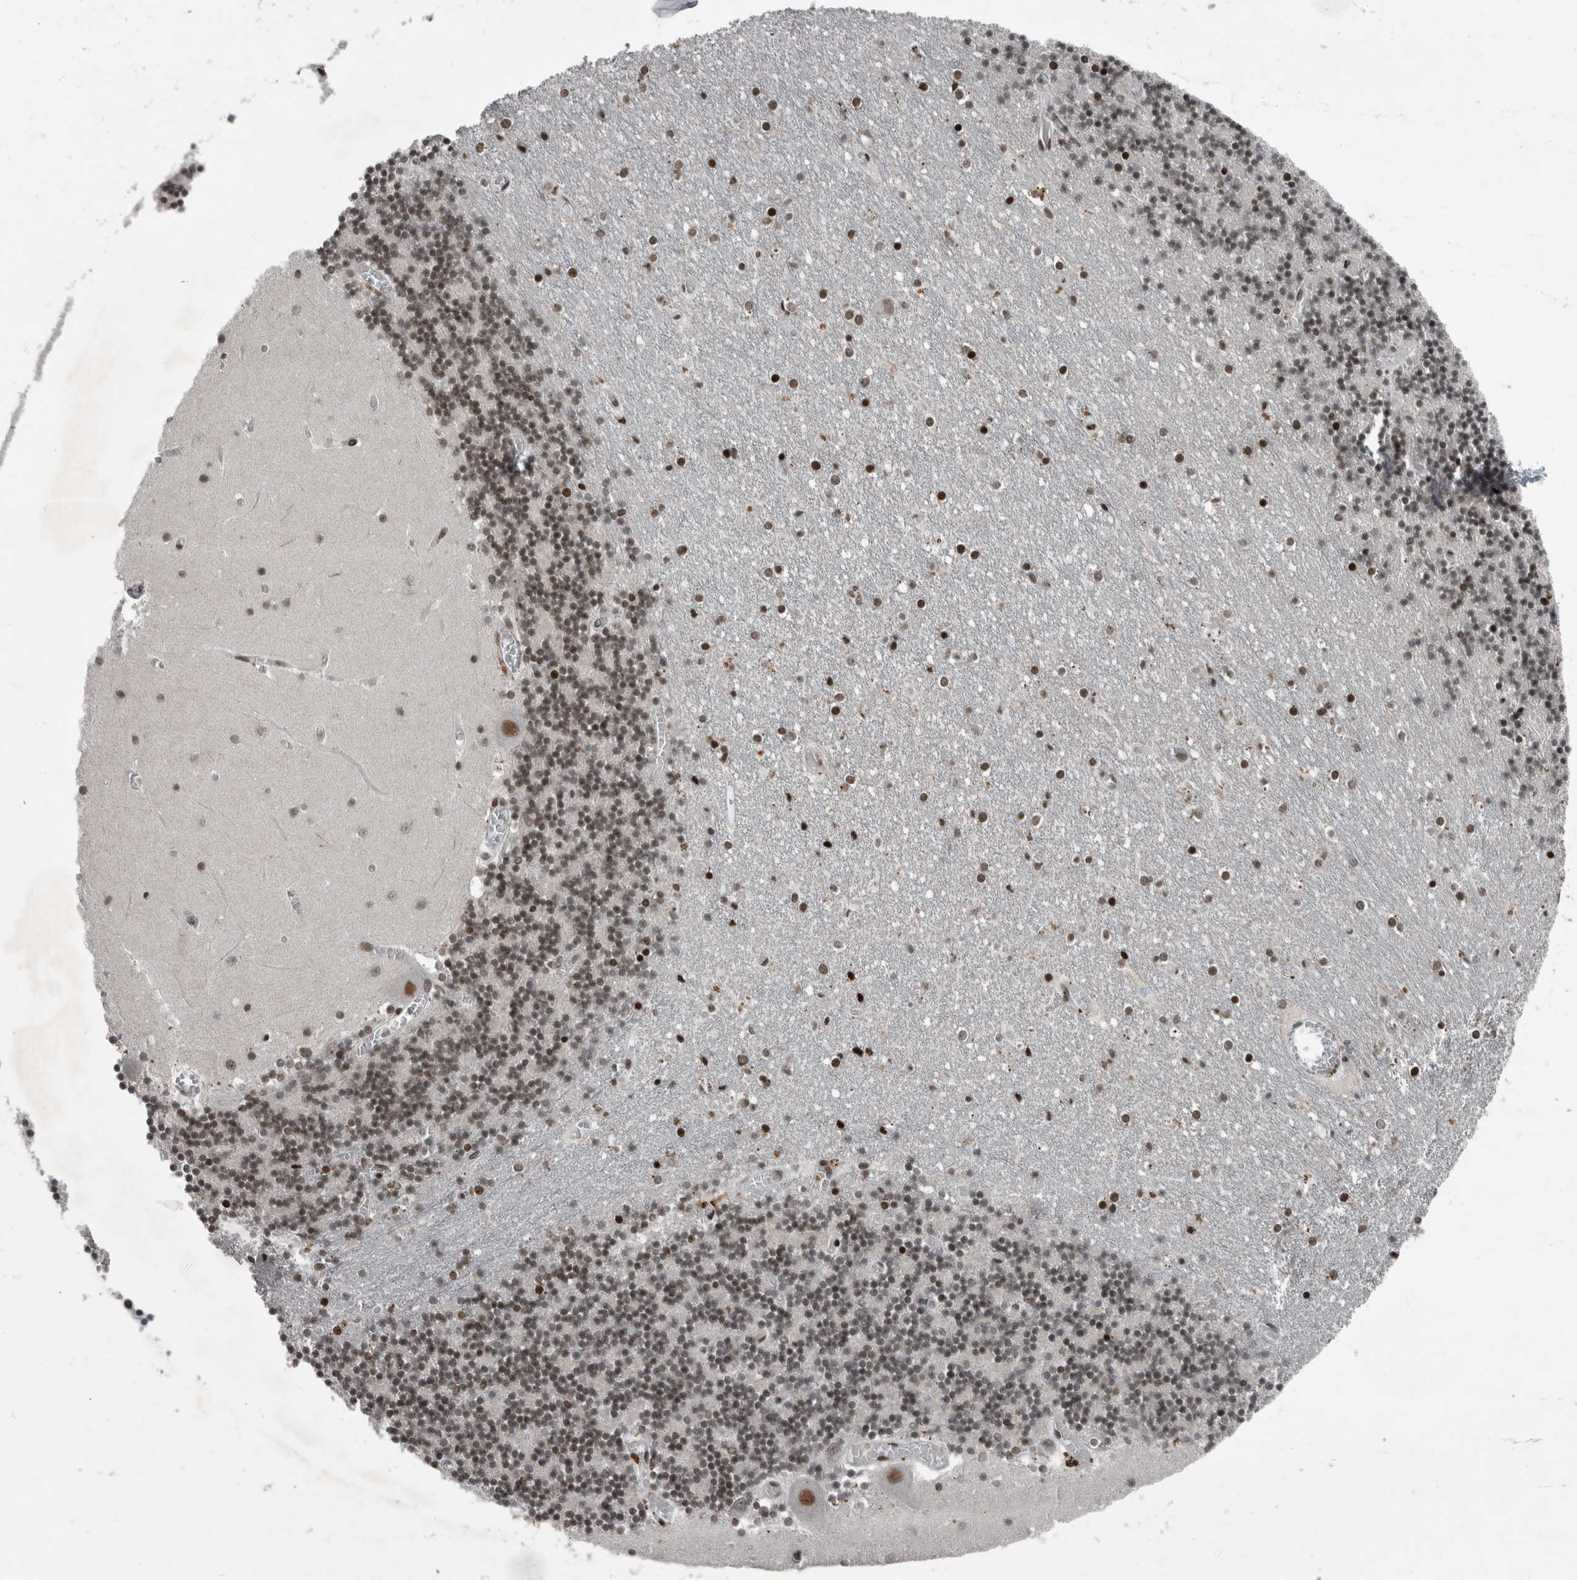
{"staining": {"intensity": "moderate", "quantity": ">75%", "location": "nuclear"}, "tissue": "cerebellum", "cell_type": "Cells in granular layer", "image_type": "normal", "snomed": [{"axis": "morphology", "description": "Normal tissue, NOS"}, {"axis": "topography", "description": "Cerebellum"}], "caption": "Cells in granular layer demonstrate medium levels of moderate nuclear positivity in about >75% of cells in benign human cerebellum.", "gene": "UNC50", "patient": {"sex": "female", "age": 28}}